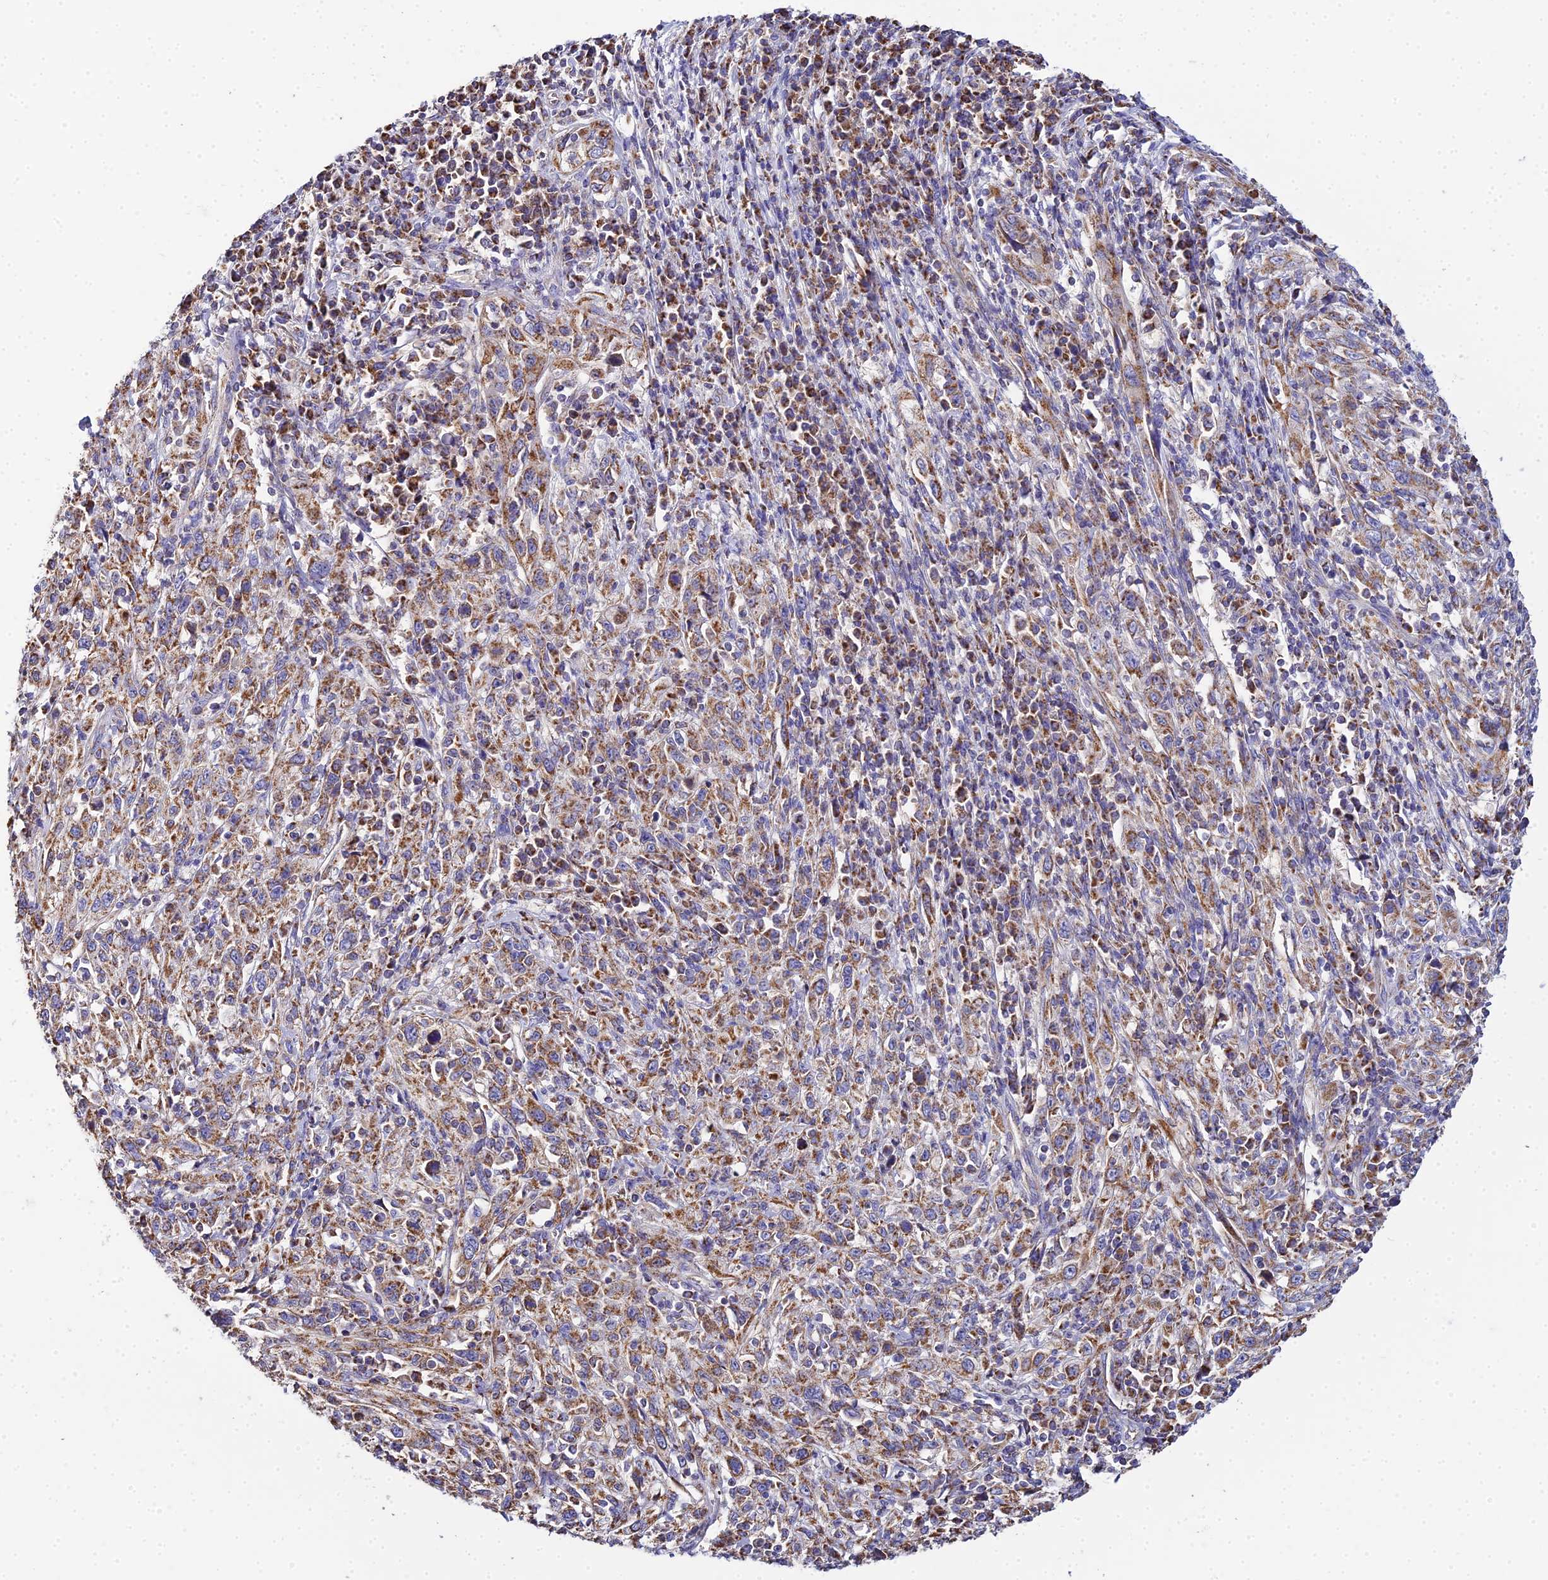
{"staining": {"intensity": "moderate", "quantity": ">75%", "location": "cytoplasmic/membranous"}, "tissue": "cervical cancer", "cell_type": "Tumor cells", "image_type": "cancer", "snomed": [{"axis": "morphology", "description": "Squamous cell carcinoma, NOS"}, {"axis": "topography", "description": "Cervix"}], "caption": "Human cervical cancer stained with a brown dye displays moderate cytoplasmic/membranous positive positivity in about >75% of tumor cells.", "gene": "TYW5", "patient": {"sex": "female", "age": 46}}